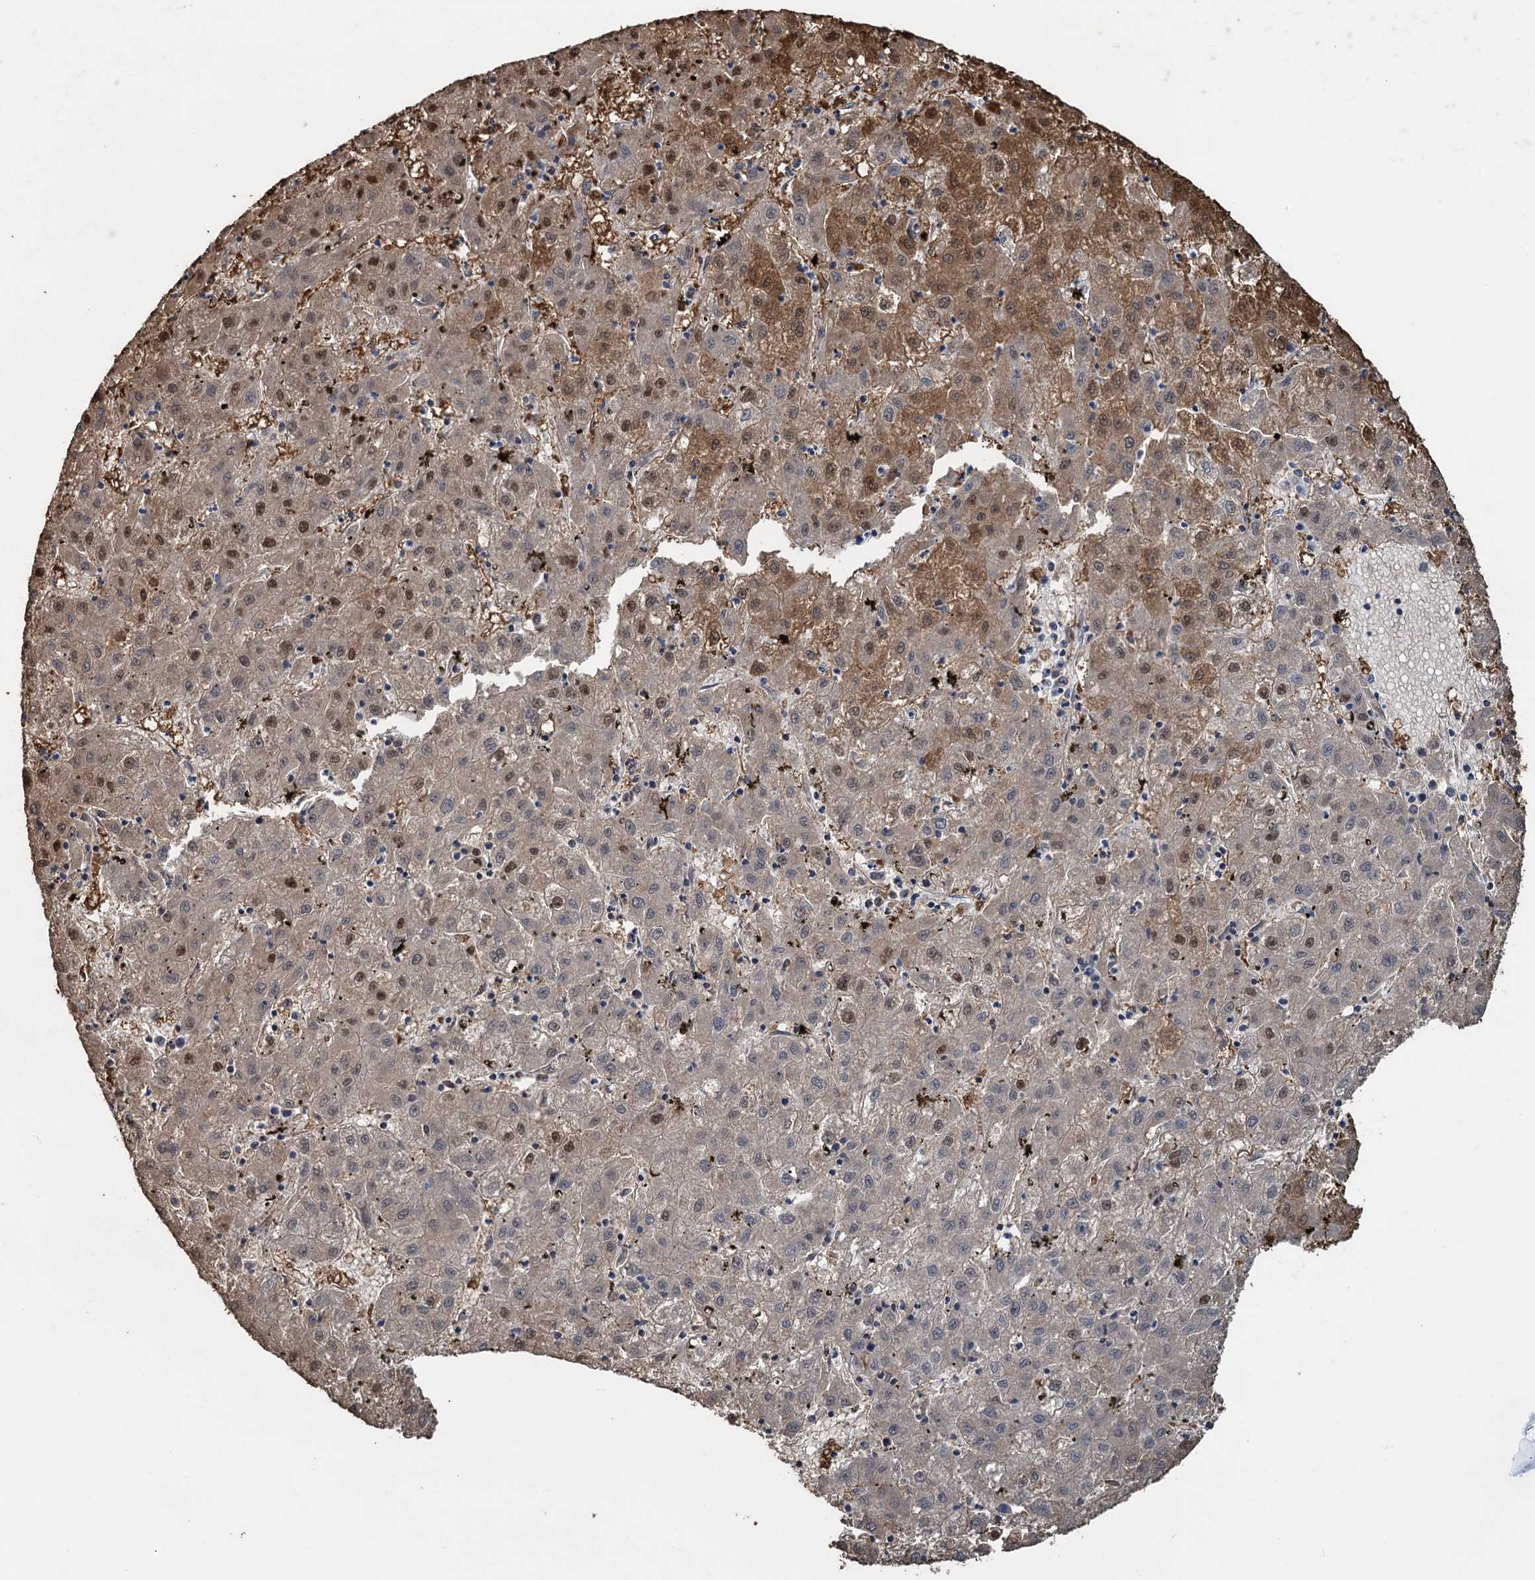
{"staining": {"intensity": "moderate", "quantity": "25%-75%", "location": "cytoplasmic/membranous,nuclear"}, "tissue": "liver cancer", "cell_type": "Tumor cells", "image_type": "cancer", "snomed": [{"axis": "morphology", "description": "Carcinoma, Hepatocellular, NOS"}, {"axis": "topography", "description": "Liver"}], "caption": "Immunohistochemical staining of human liver hepatocellular carcinoma demonstrates moderate cytoplasmic/membranous and nuclear protein expression in approximately 25%-75% of tumor cells. (Brightfield microscopy of DAB IHC at high magnification).", "gene": "TEX35", "patient": {"sex": "male", "age": 72}}